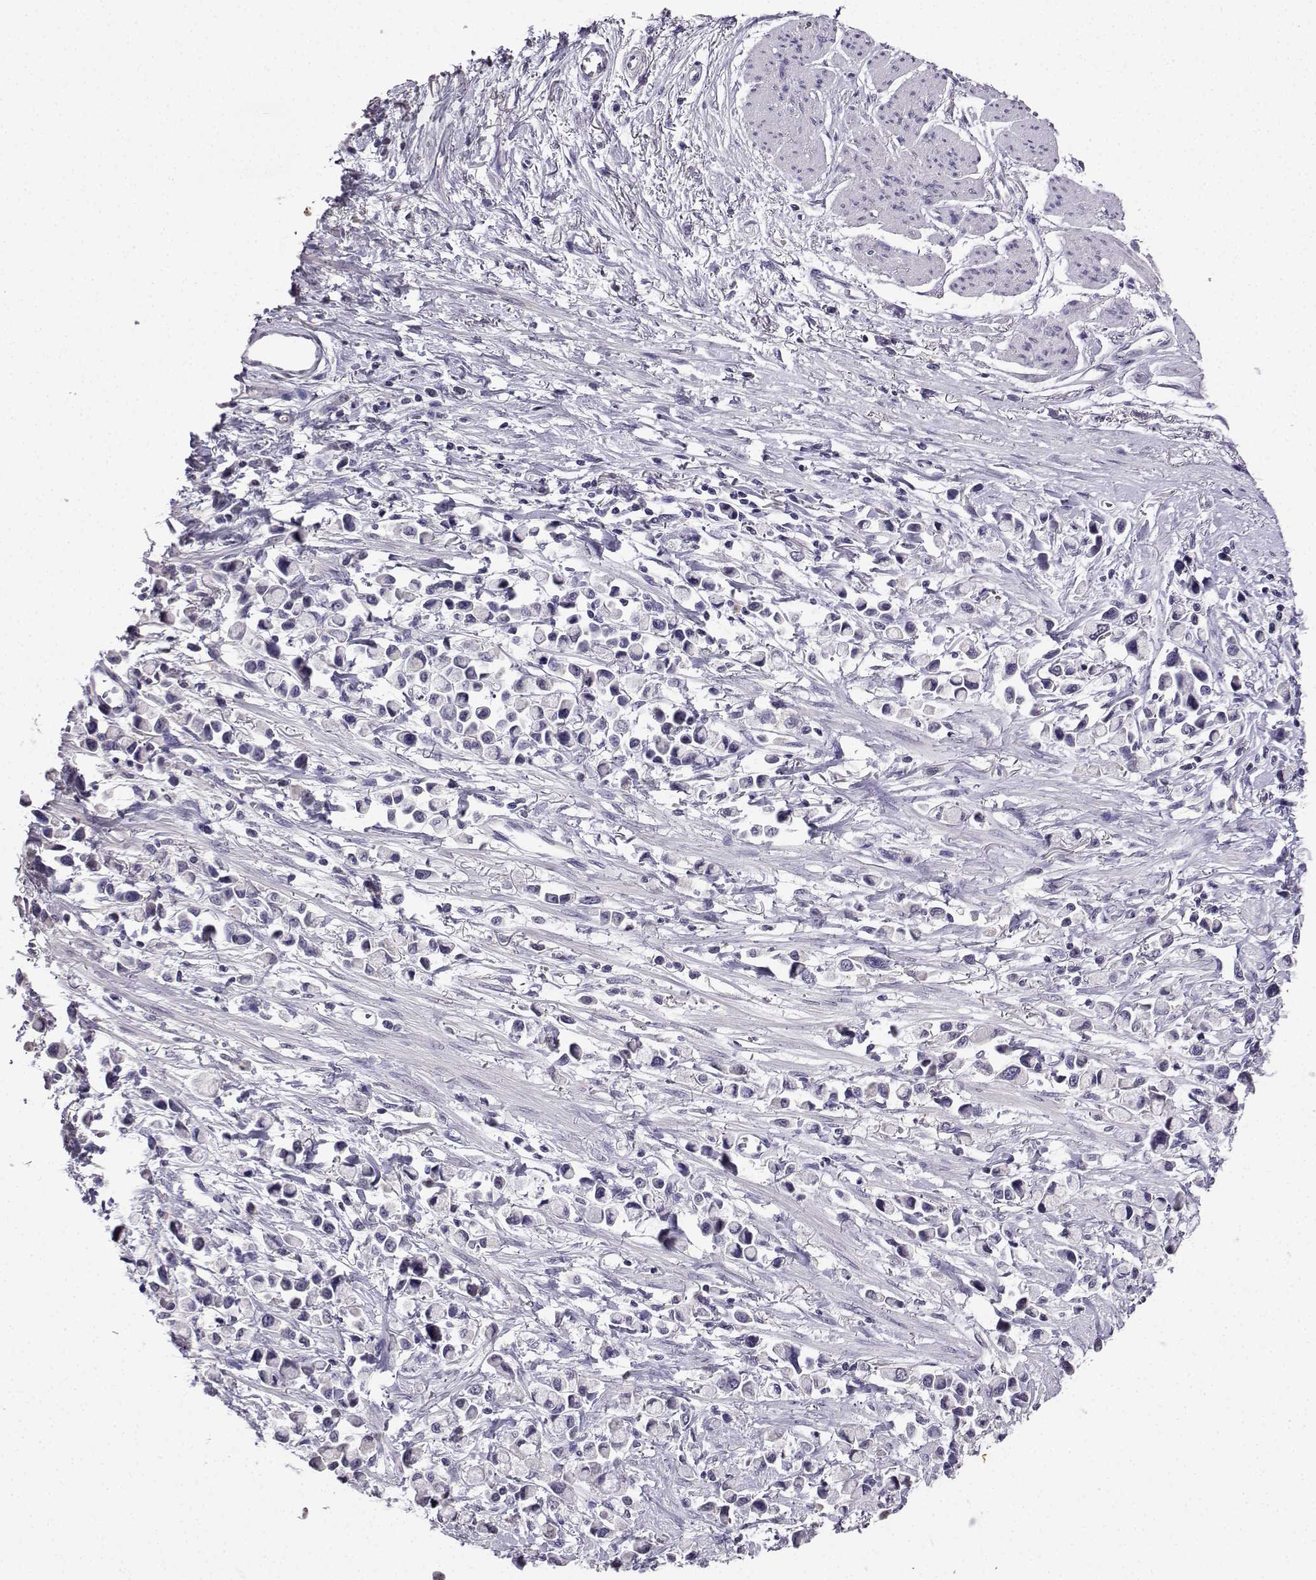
{"staining": {"intensity": "negative", "quantity": "none", "location": "none"}, "tissue": "stomach cancer", "cell_type": "Tumor cells", "image_type": "cancer", "snomed": [{"axis": "morphology", "description": "Adenocarcinoma, NOS"}, {"axis": "topography", "description": "Stomach"}], "caption": "Immunohistochemistry of human stomach cancer displays no positivity in tumor cells.", "gene": "SPAG11B", "patient": {"sex": "female", "age": 81}}